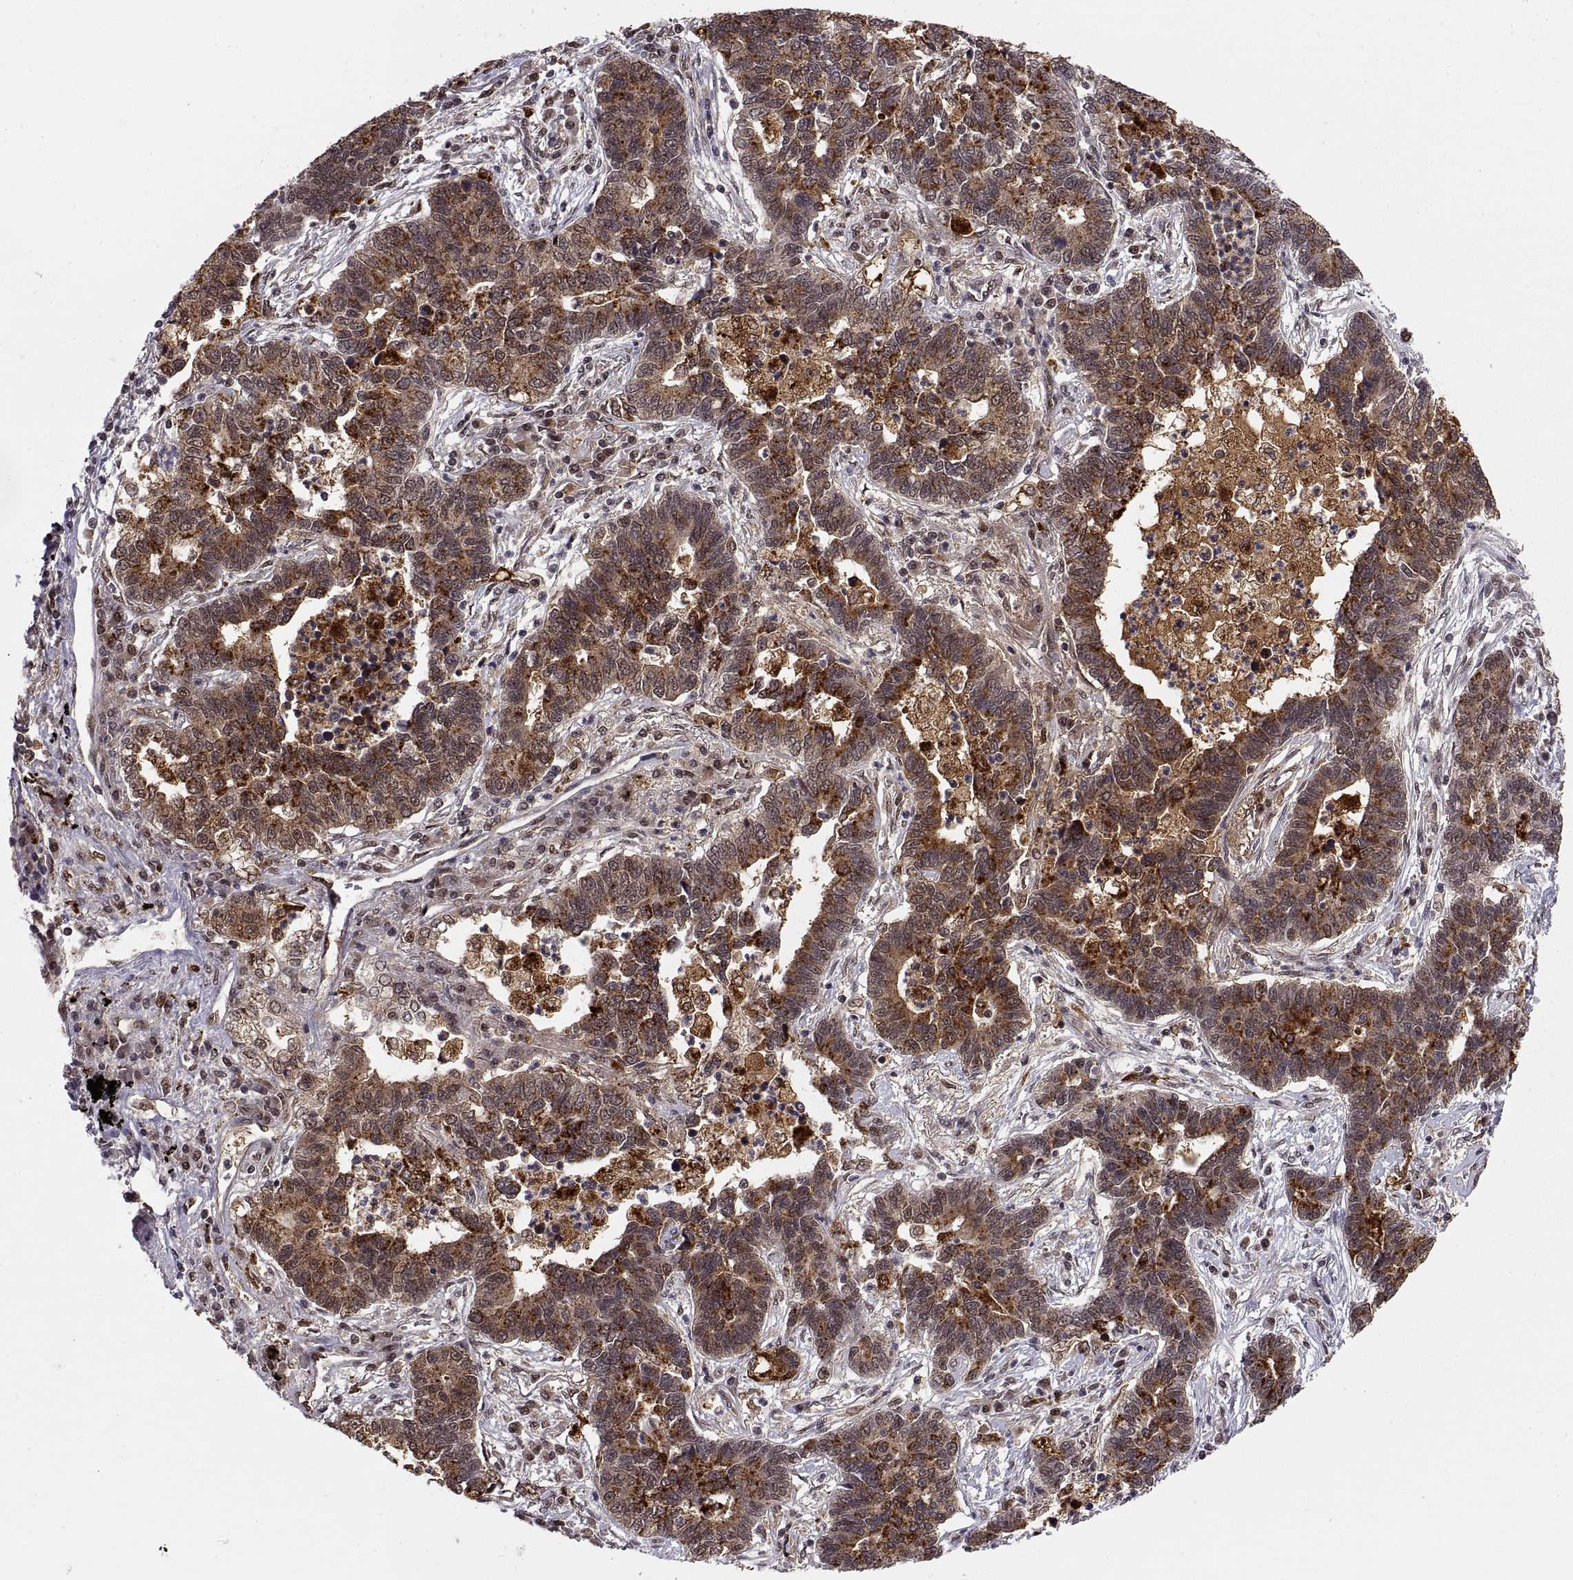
{"staining": {"intensity": "moderate", "quantity": ">75%", "location": "cytoplasmic/membranous"}, "tissue": "lung cancer", "cell_type": "Tumor cells", "image_type": "cancer", "snomed": [{"axis": "morphology", "description": "Adenocarcinoma, NOS"}, {"axis": "topography", "description": "Lung"}], "caption": "Immunohistochemistry (IHC) staining of lung cancer, which shows medium levels of moderate cytoplasmic/membranous positivity in about >75% of tumor cells indicating moderate cytoplasmic/membranous protein expression. The staining was performed using DAB (3,3'-diaminobenzidine) (brown) for protein detection and nuclei were counterstained in hematoxylin (blue).", "gene": "PSMC2", "patient": {"sex": "female", "age": 57}}